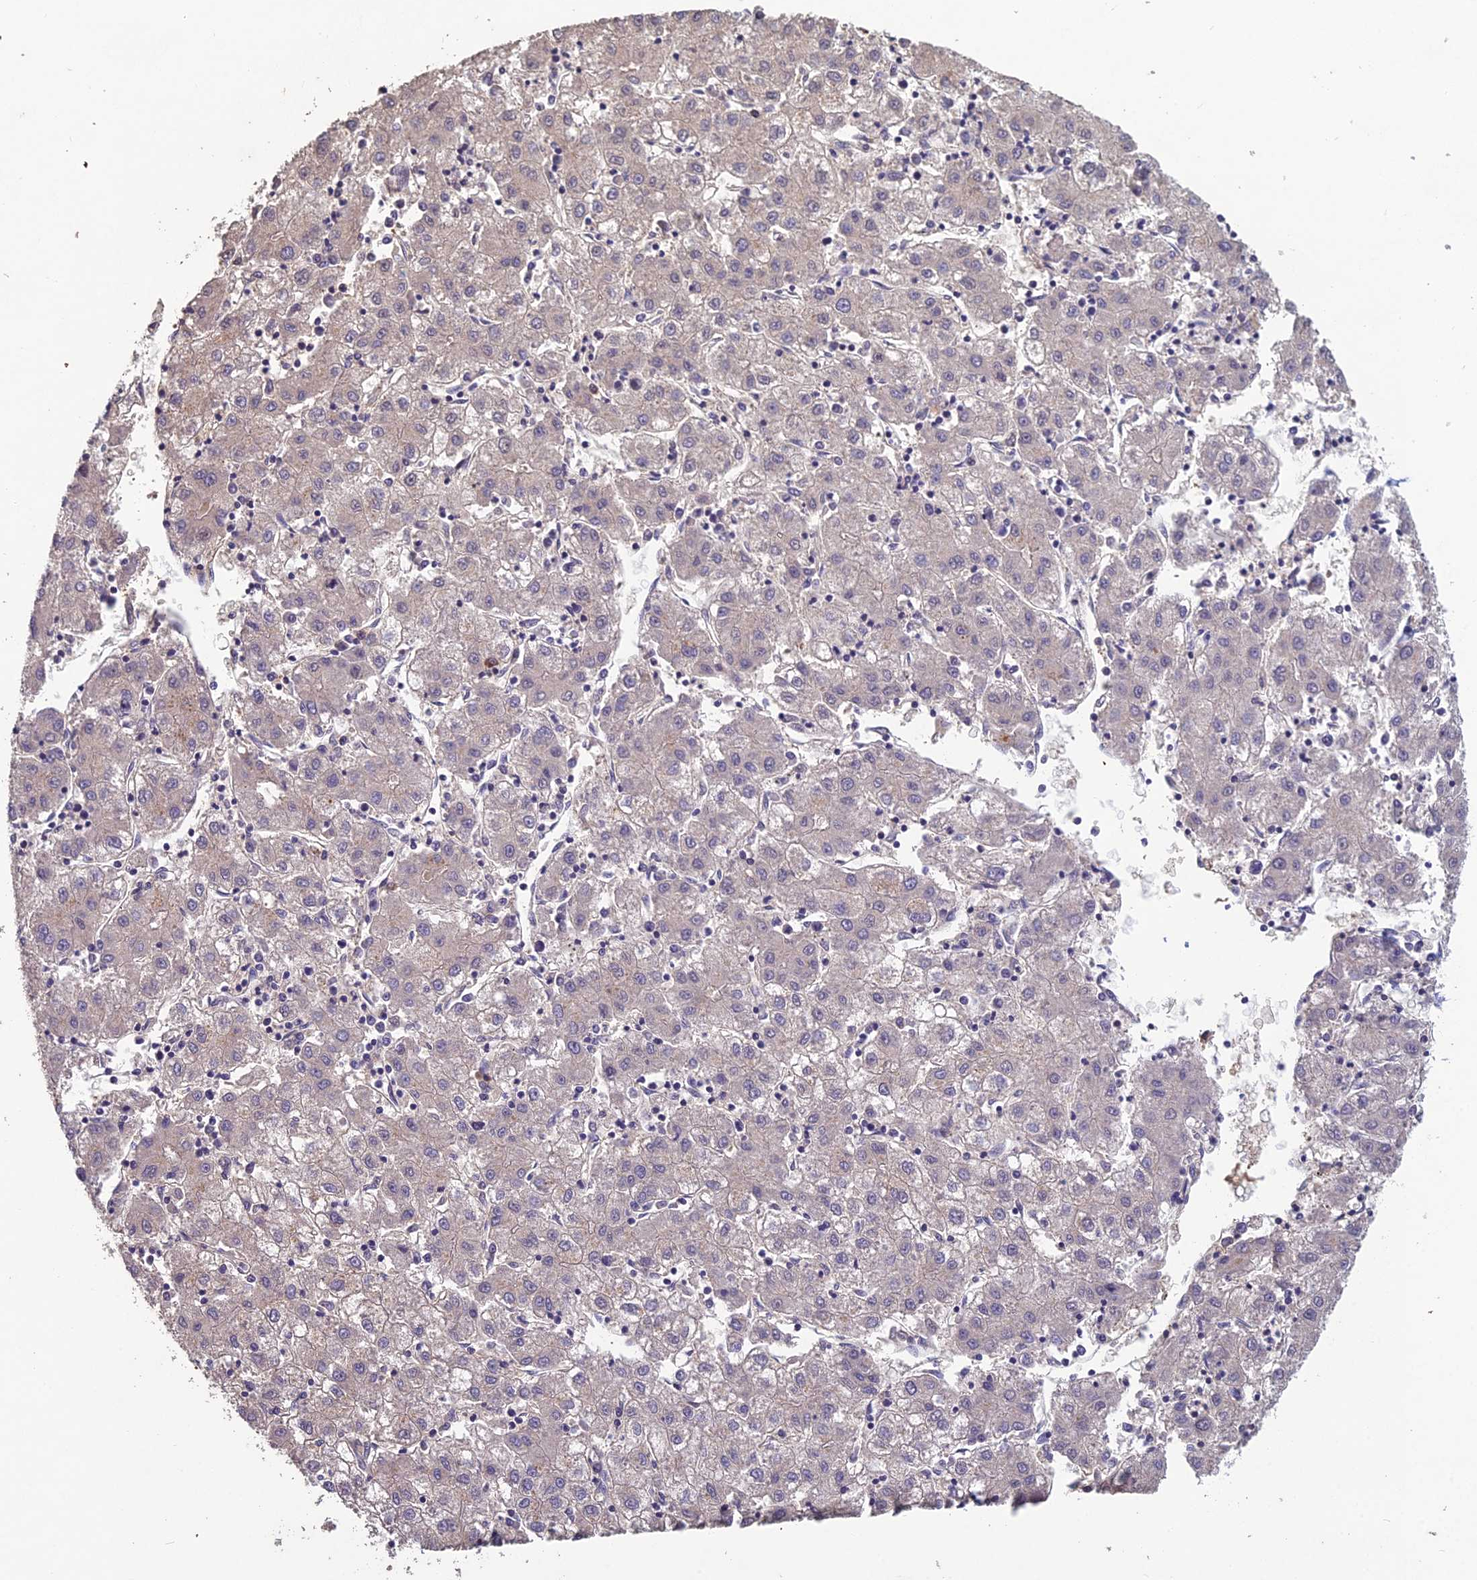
{"staining": {"intensity": "negative", "quantity": "none", "location": "none"}, "tissue": "liver cancer", "cell_type": "Tumor cells", "image_type": "cancer", "snomed": [{"axis": "morphology", "description": "Carcinoma, Hepatocellular, NOS"}, {"axis": "topography", "description": "Liver"}], "caption": "The immunohistochemistry micrograph has no significant positivity in tumor cells of liver hepatocellular carcinoma tissue.", "gene": "CEACAM16", "patient": {"sex": "male", "age": 72}}